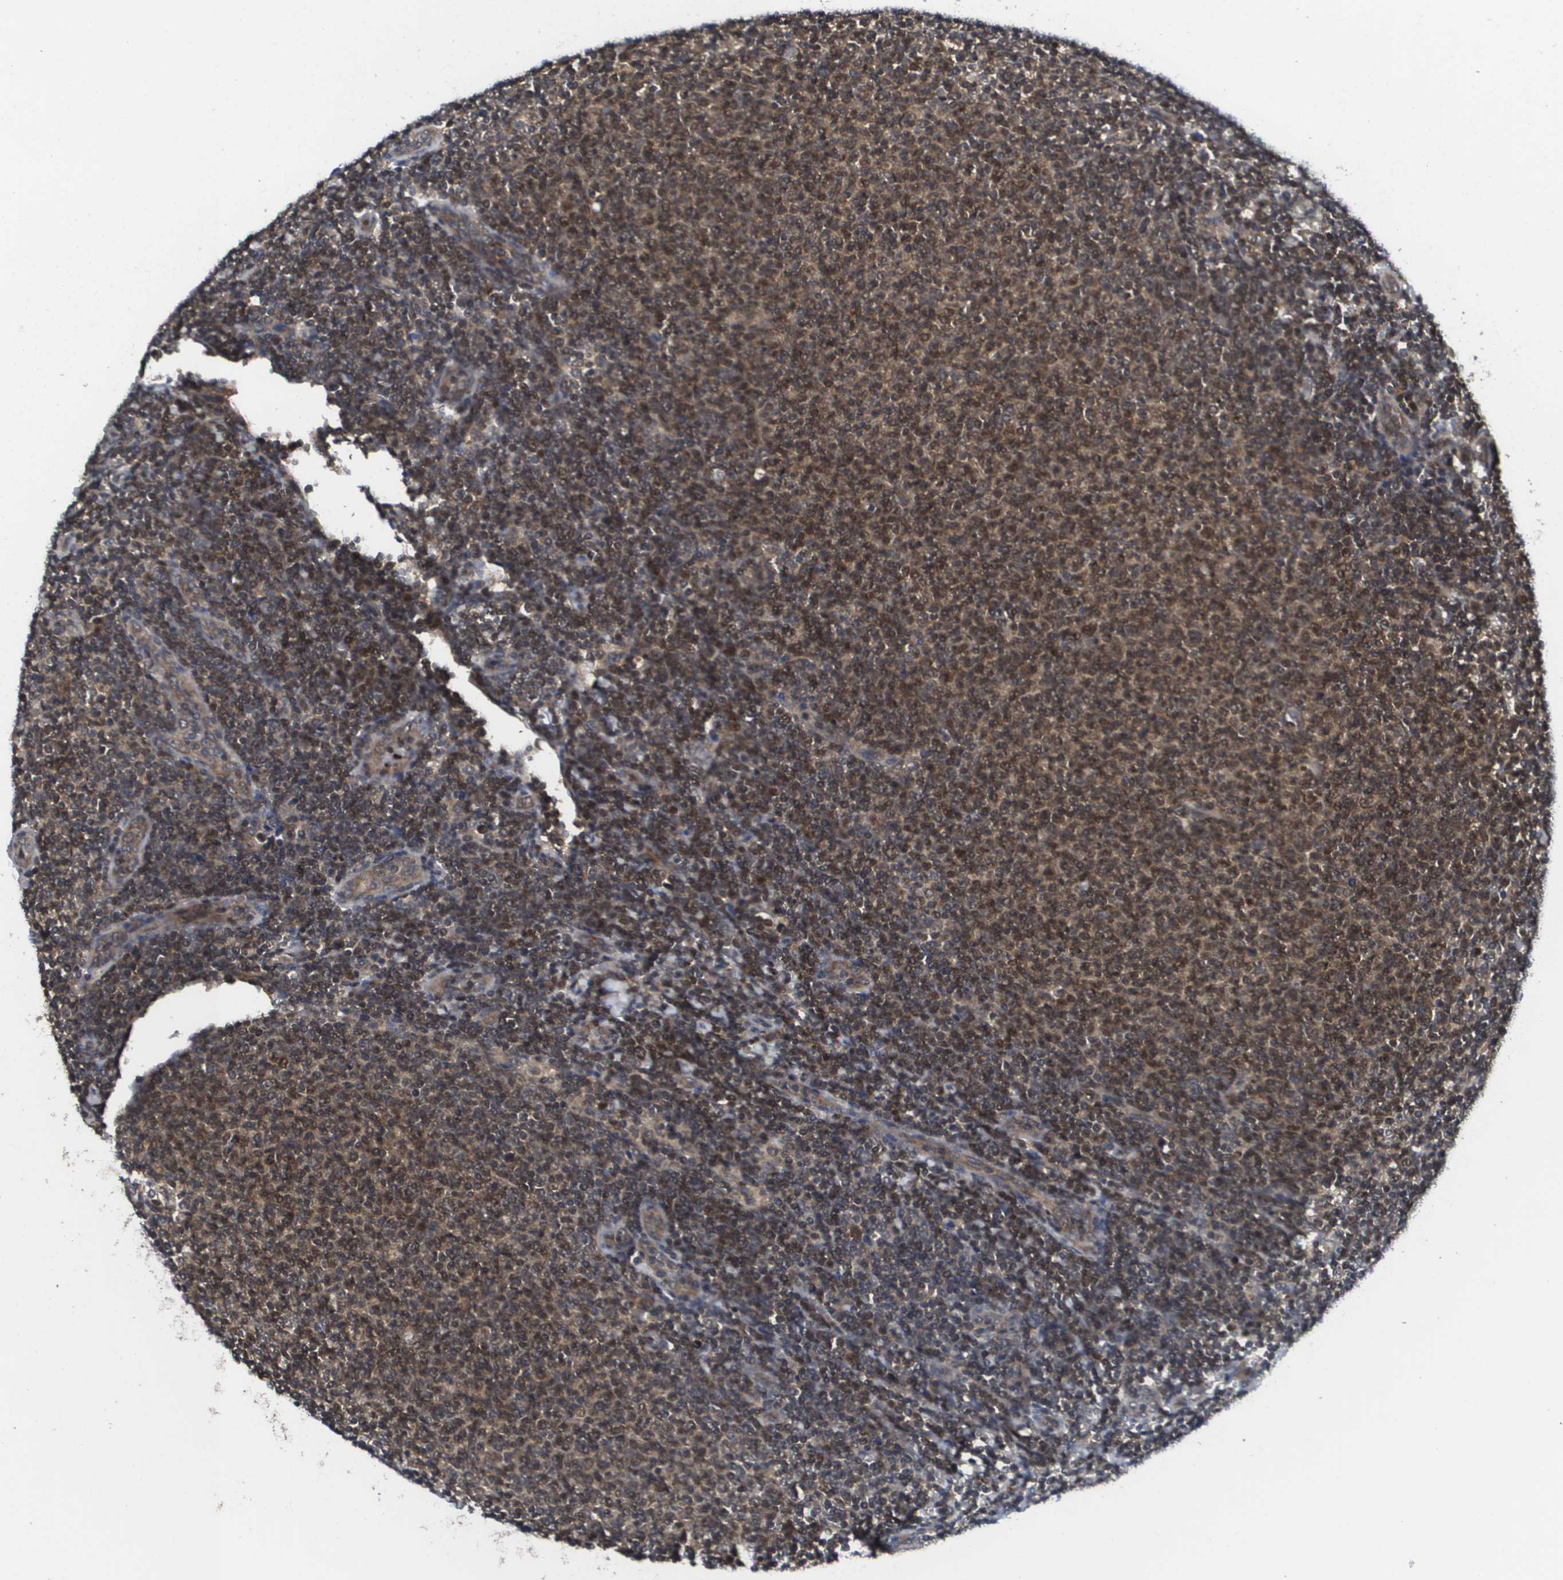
{"staining": {"intensity": "moderate", "quantity": ">75%", "location": "cytoplasmic/membranous,nuclear"}, "tissue": "lymphoma", "cell_type": "Tumor cells", "image_type": "cancer", "snomed": [{"axis": "morphology", "description": "Malignant lymphoma, non-Hodgkin's type, Low grade"}, {"axis": "topography", "description": "Lymph node"}], "caption": "This micrograph exhibits immunohistochemistry staining of low-grade malignant lymphoma, non-Hodgkin's type, with medium moderate cytoplasmic/membranous and nuclear staining in approximately >75% of tumor cells.", "gene": "RBM38", "patient": {"sex": "male", "age": 66}}